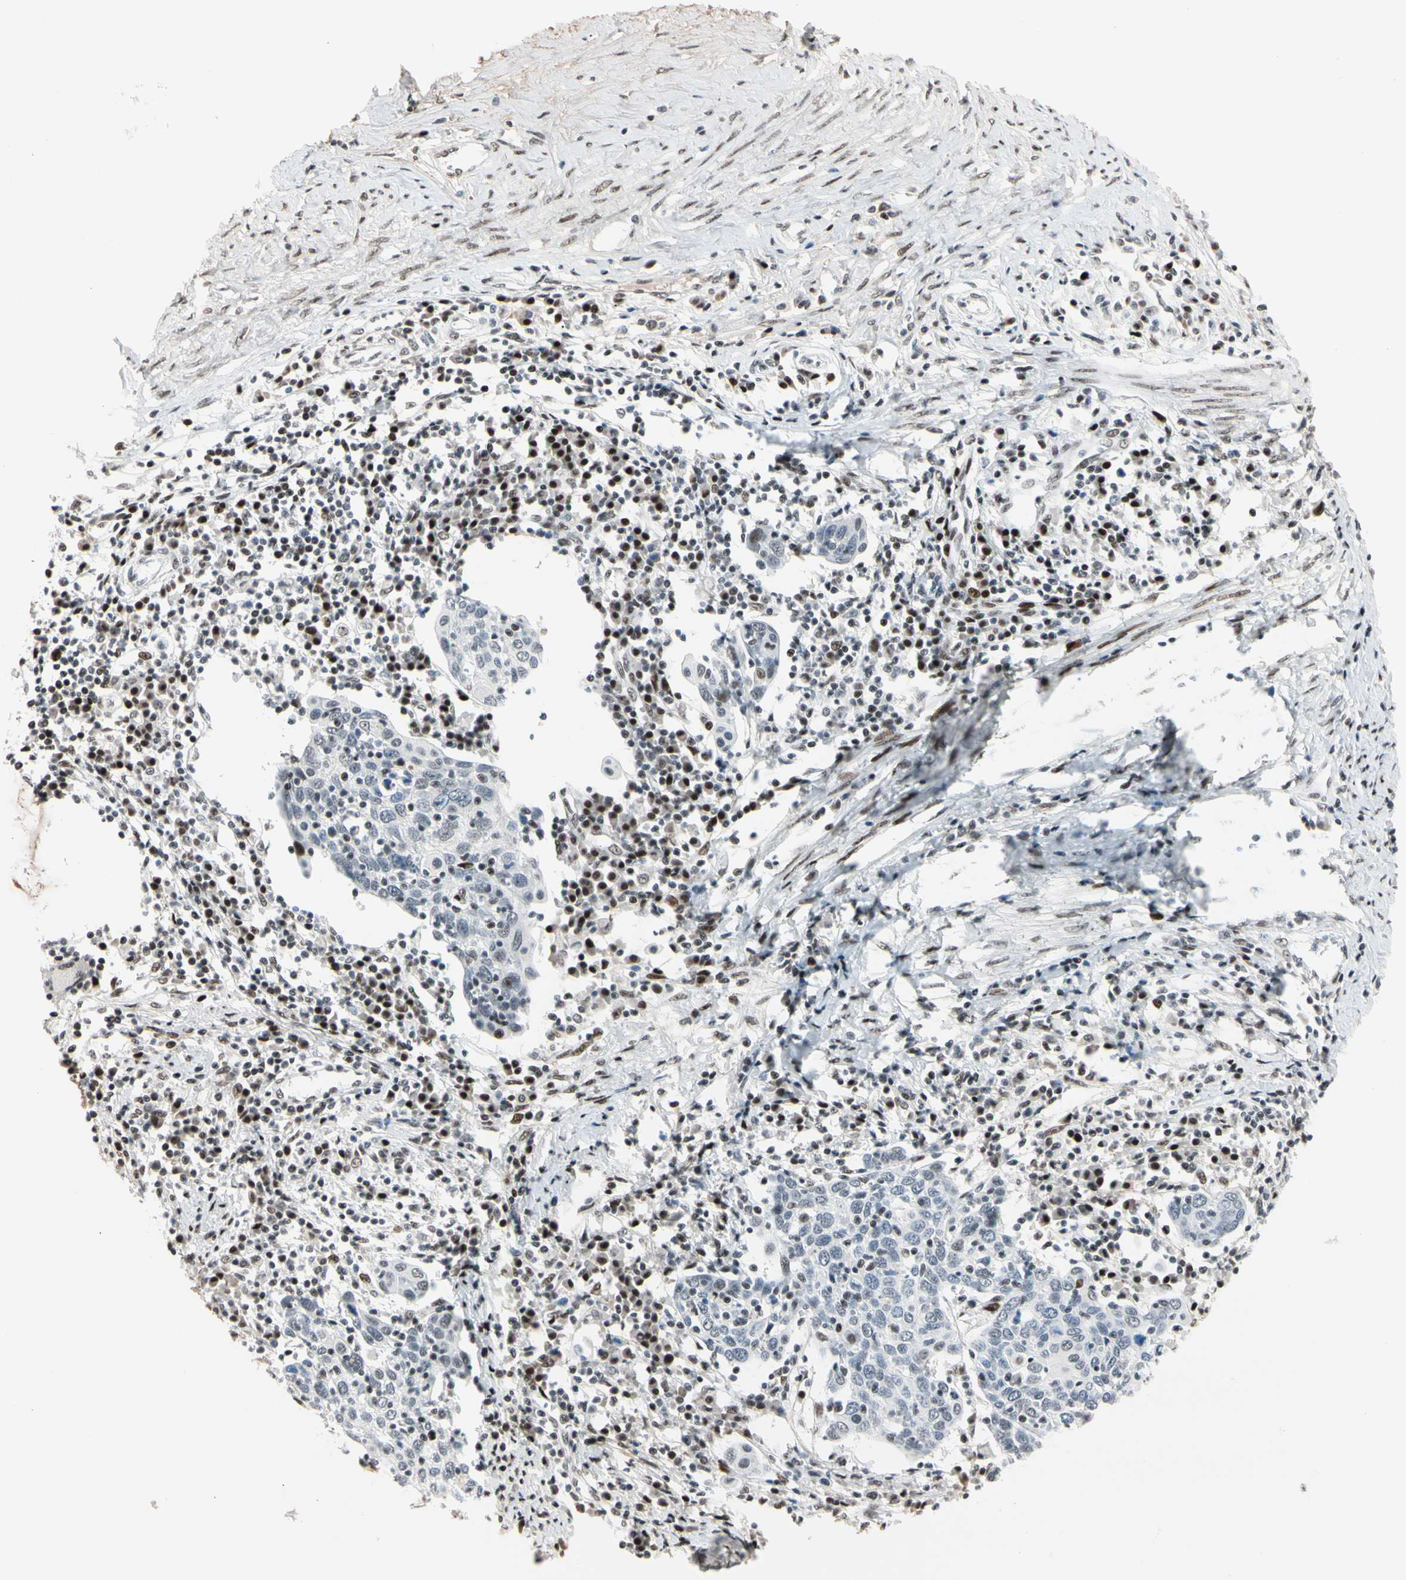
{"staining": {"intensity": "weak", "quantity": "<25%", "location": "nuclear"}, "tissue": "cervical cancer", "cell_type": "Tumor cells", "image_type": "cancer", "snomed": [{"axis": "morphology", "description": "Squamous cell carcinoma, NOS"}, {"axis": "topography", "description": "Cervix"}], "caption": "Squamous cell carcinoma (cervical) was stained to show a protein in brown. There is no significant staining in tumor cells.", "gene": "FOXO3", "patient": {"sex": "female", "age": 40}}